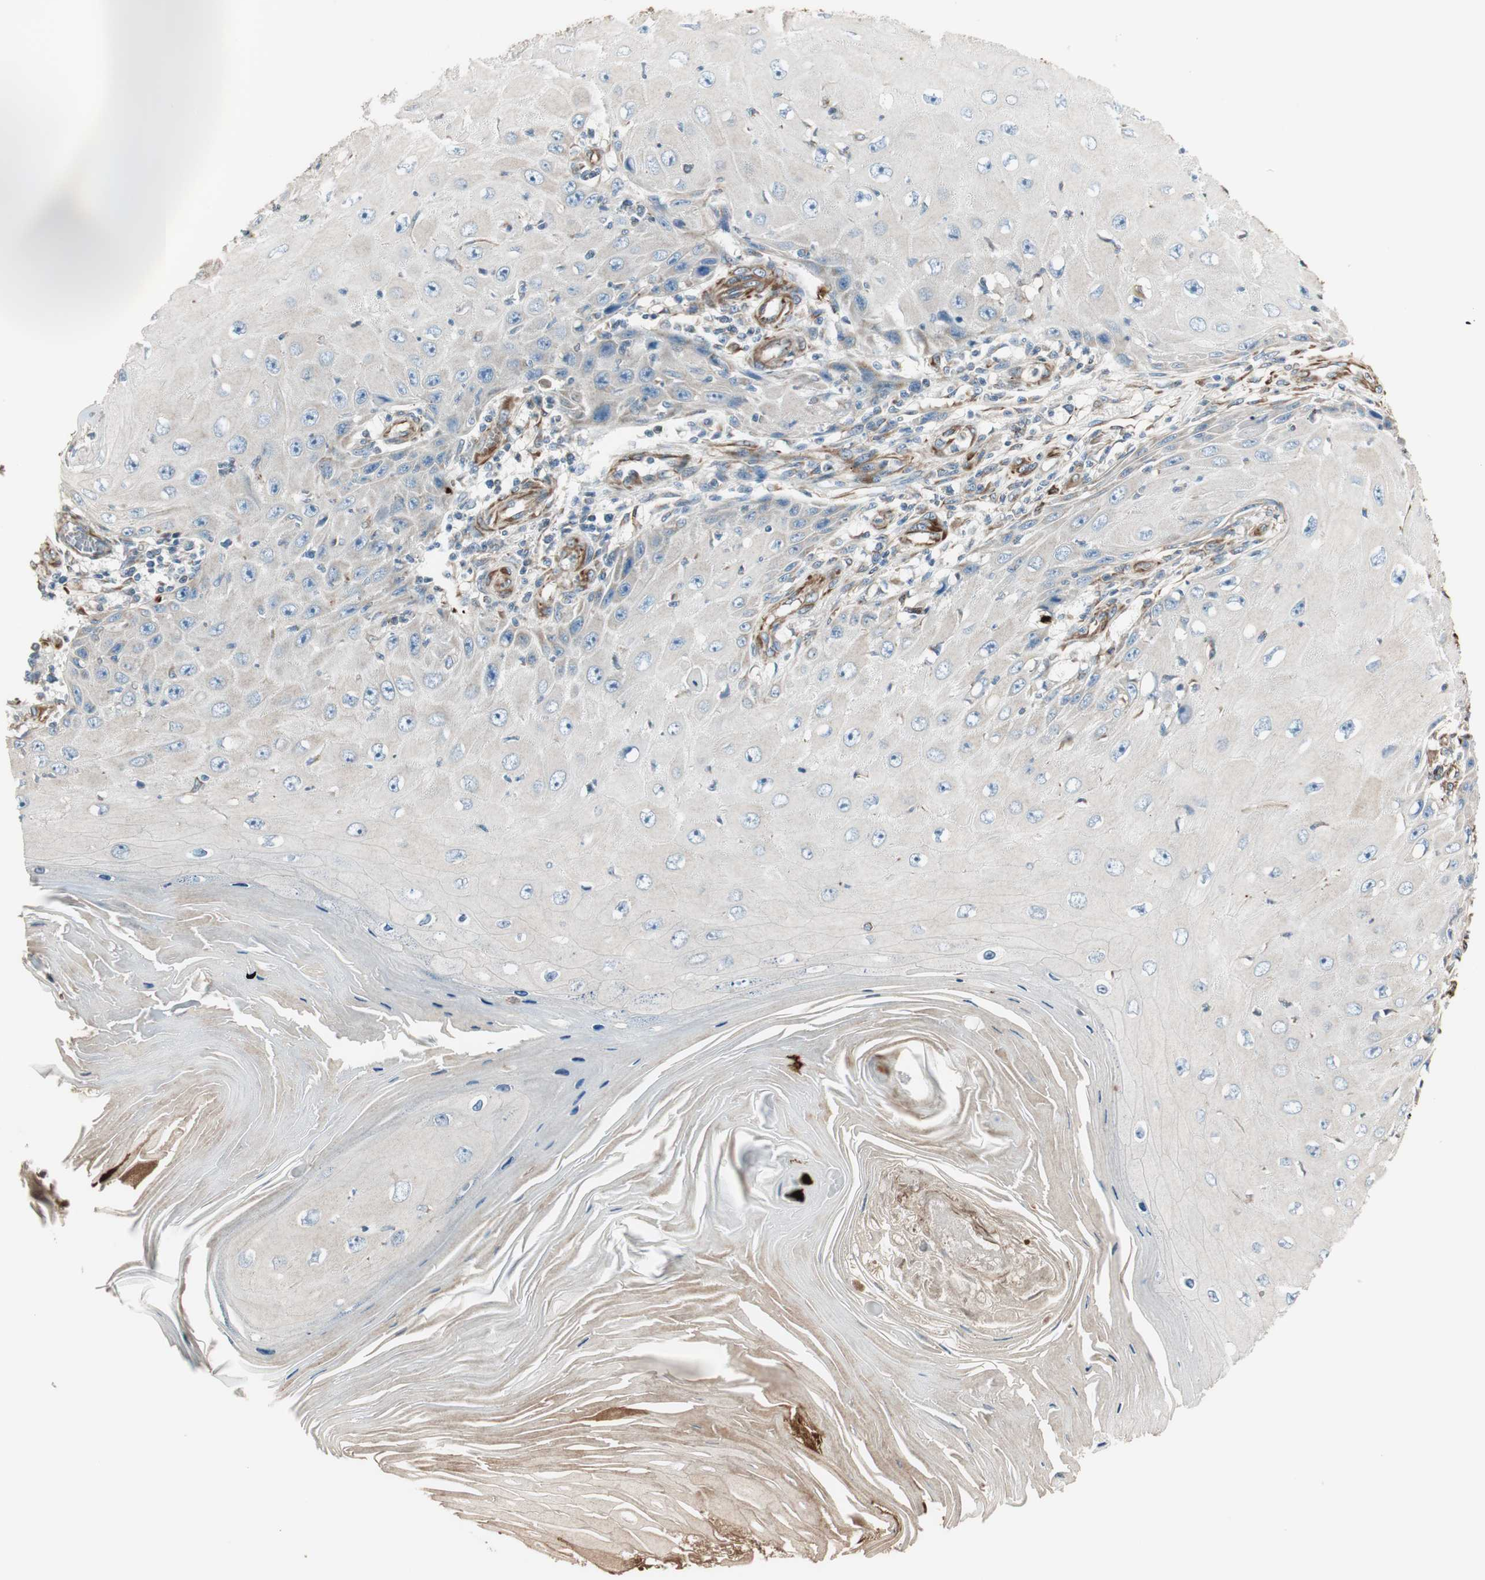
{"staining": {"intensity": "negative", "quantity": "none", "location": "none"}, "tissue": "skin cancer", "cell_type": "Tumor cells", "image_type": "cancer", "snomed": [{"axis": "morphology", "description": "Squamous cell carcinoma, NOS"}, {"axis": "topography", "description": "Skin"}], "caption": "Human squamous cell carcinoma (skin) stained for a protein using immunohistochemistry demonstrates no positivity in tumor cells.", "gene": "SRCIN1", "patient": {"sex": "female", "age": 73}}